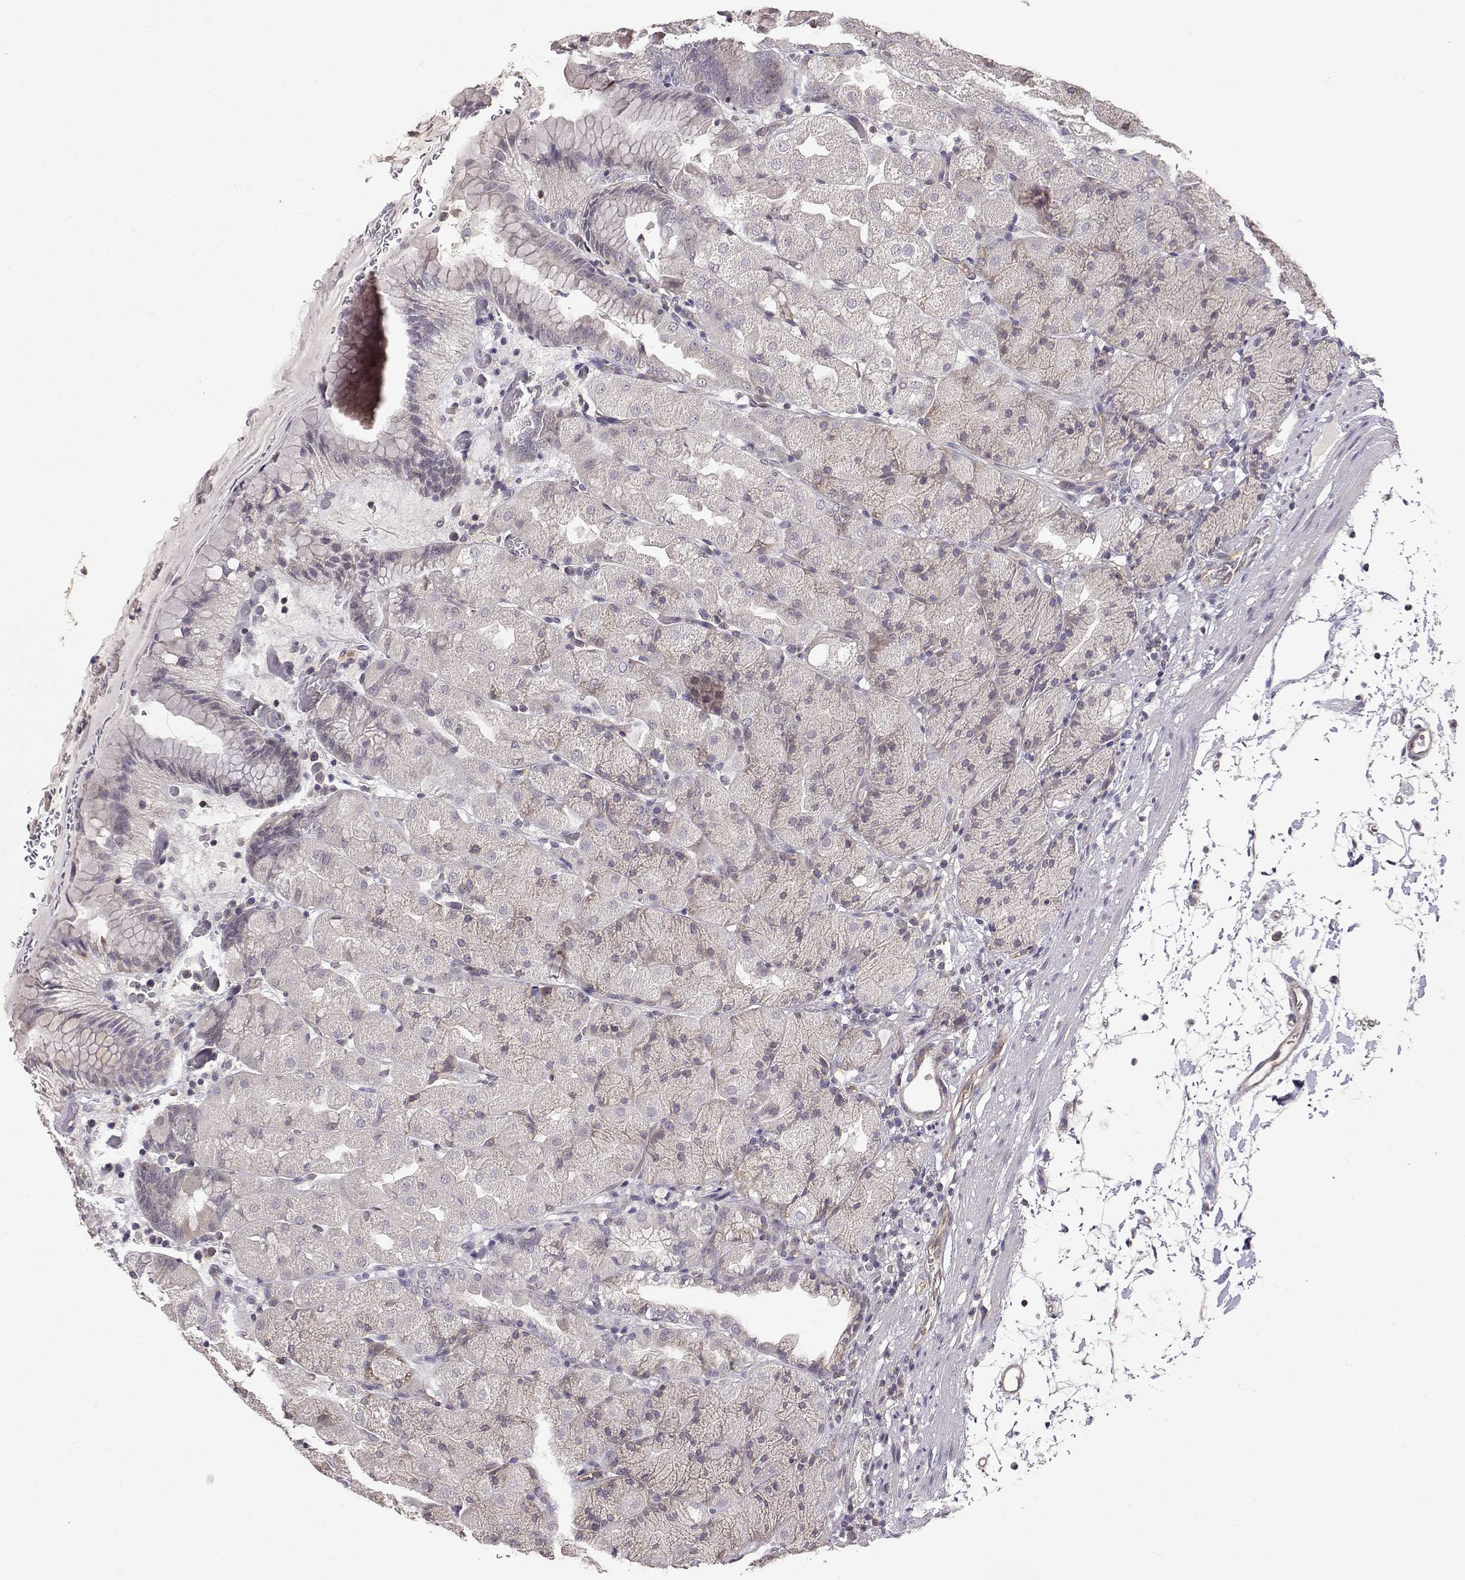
{"staining": {"intensity": "negative", "quantity": "none", "location": "none"}, "tissue": "stomach", "cell_type": "Glandular cells", "image_type": "normal", "snomed": [{"axis": "morphology", "description": "Normal tissue, NOS"}, {"axis": "topography", "description": "Stomach, upper"}, {"axis": "topography", "description": "Stomach"}, {"axis": "topography", "description": "Stomach, lower"}], "caption": "The micrograph exhibits no significant expression in glandular cells of stomach.", "gene": "IFITM1", "patient": {"sex": "male", "age": 62}}